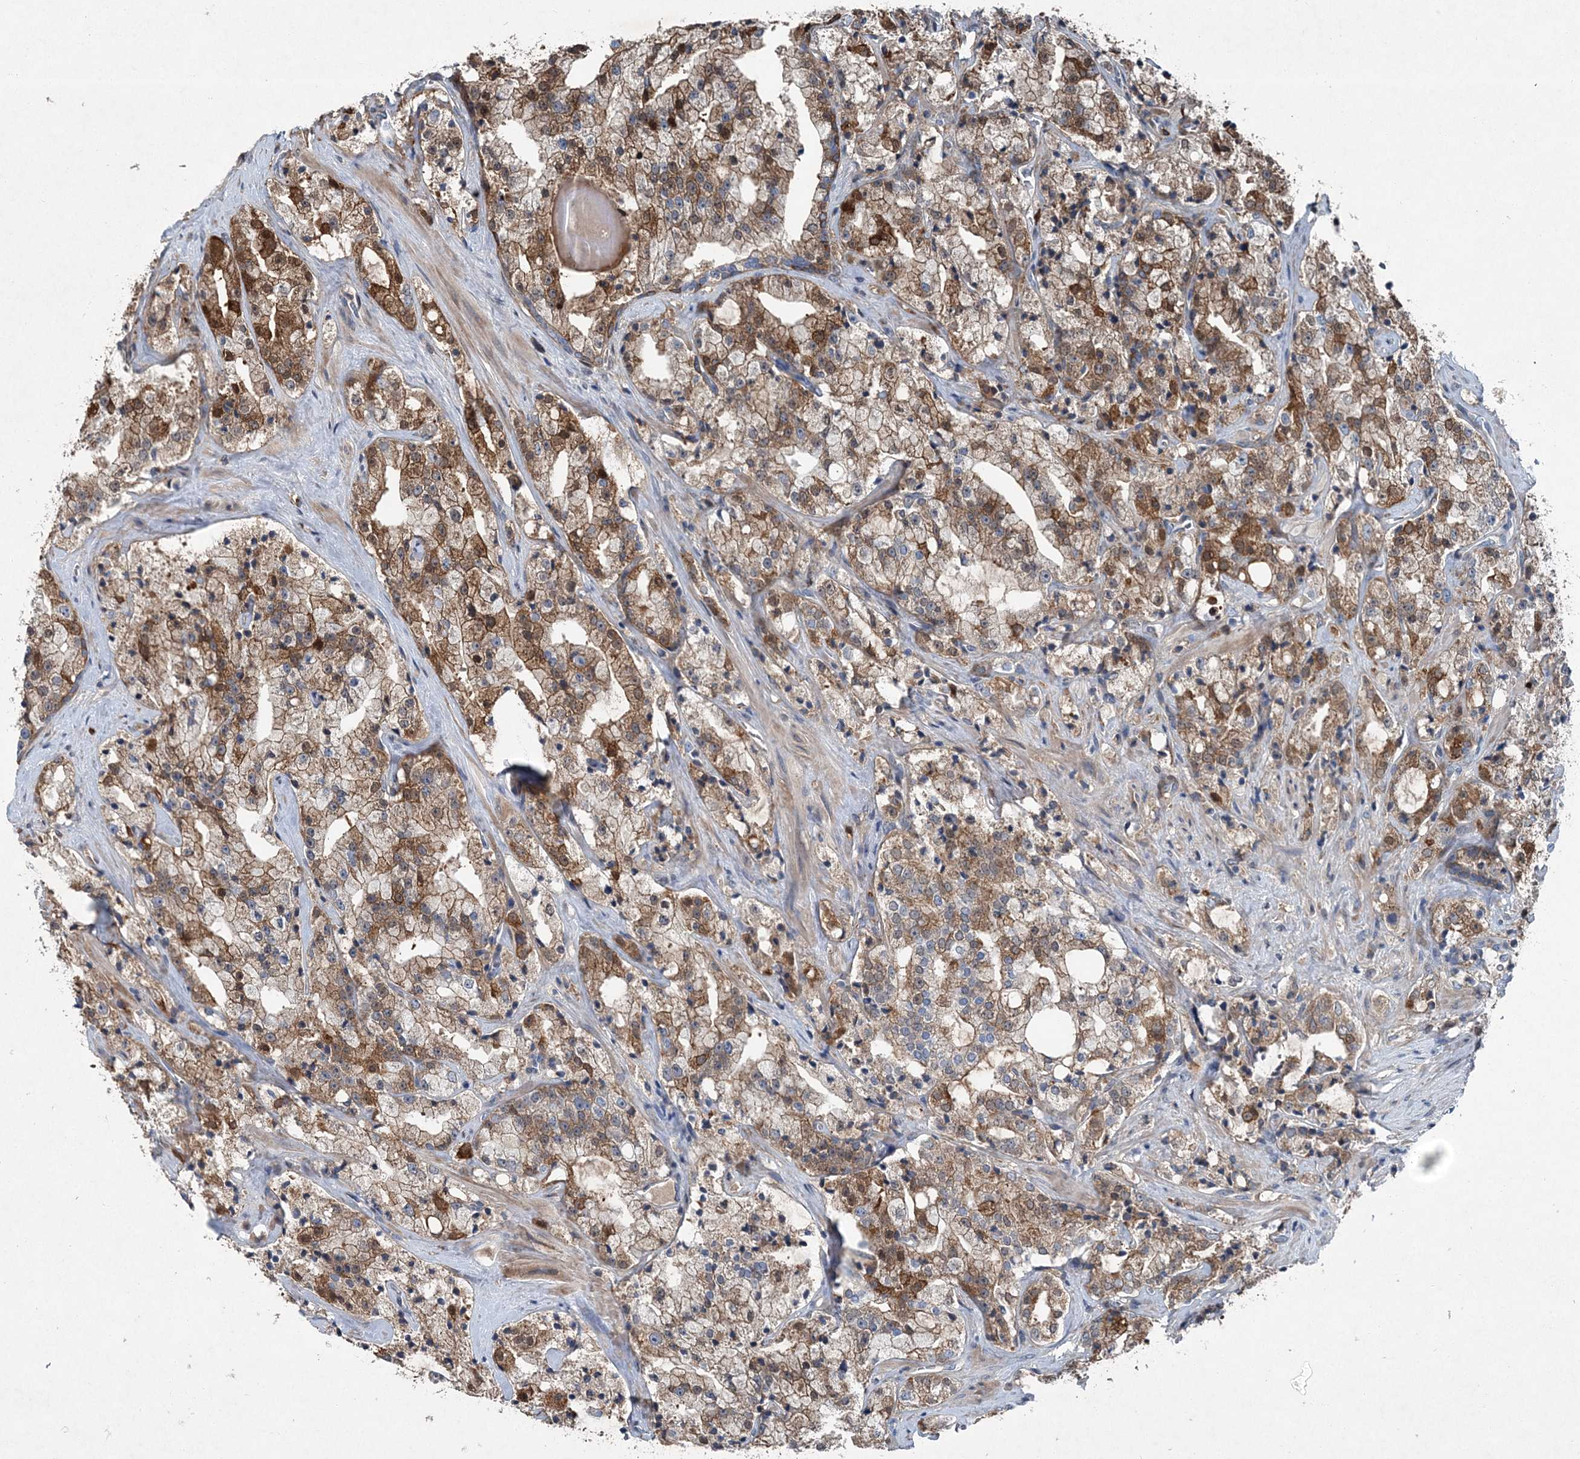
{"staining": {"intensity": "moderate", "quantity": ">75%", "location": "cytoplasmic/membranous"}, "tissue": "prostate cancer", "cell_type": "Tumor cells", "image_type": "cancer", "snomed": [{"axis": "morphology", "description": "Adenocarcinoma, High grade"}, {"axis": "topography", "description": "Prostate"}], "caption": "Protein analysis of prostate cancer (adenocarcinoma (high-grade)) tissue displays moderate cytoplasmic/membranous staining in about >75% of tumor cells.", "gene": "SPOPL", "patient": {"sex": "male", "age": 64}}